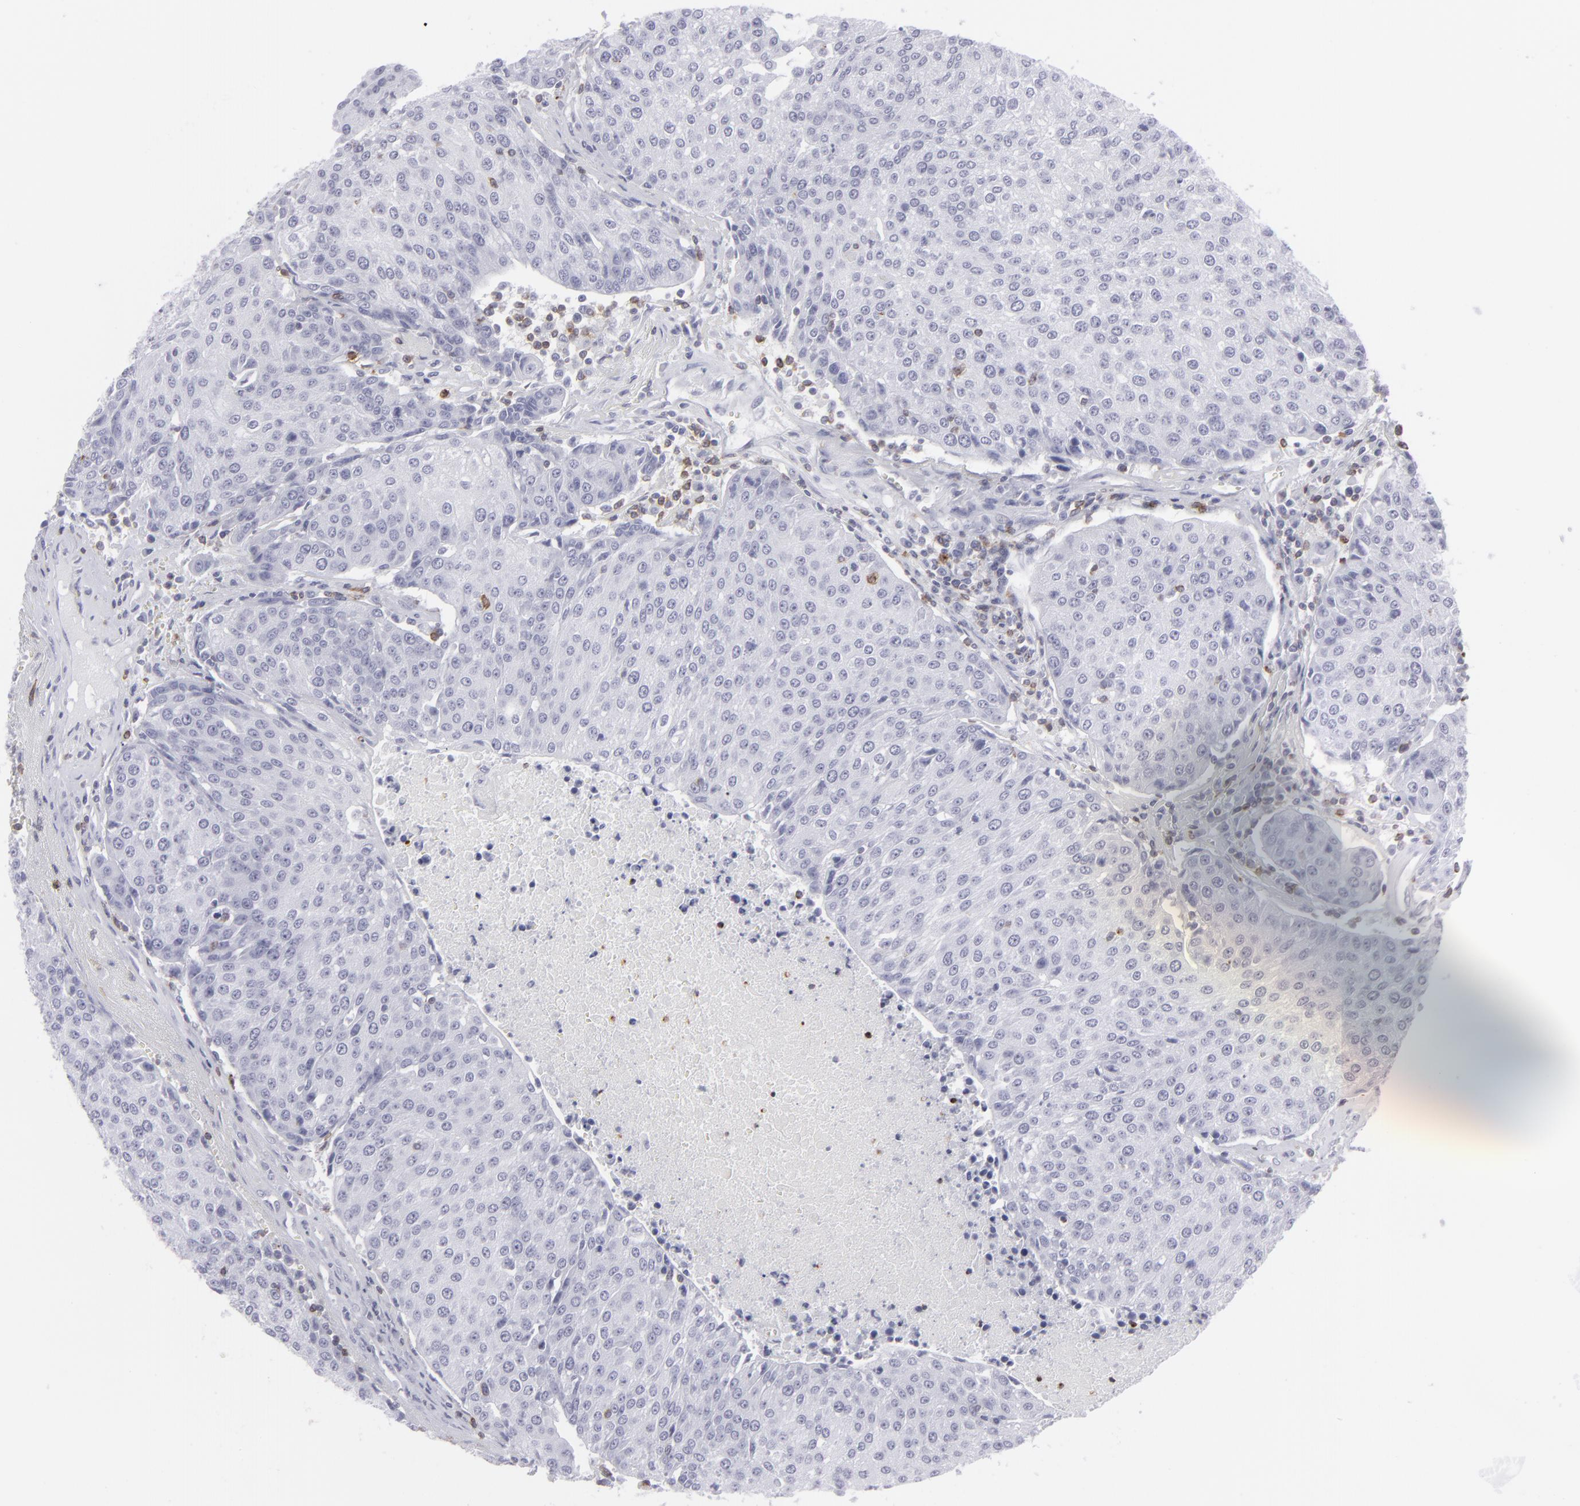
{"staining": {"intensity": "negative", "quantity": "none", "location": "none"}, "tissue": "urothelial cancer", "cell_type": "Tumor cells", "image_type": "cancer", "snomed": [{"axis": "morphology", "description": "Urothelial carcinoma, High grade"}, {"axis": "topography", "description": "Urinary bladder"}], "caption": "Protein analysis of high-grade urothelial carcinoma displays no significant expression in tumor cells.", "gene": "CD7", "patient": {"sex": "female", "age": 85}}